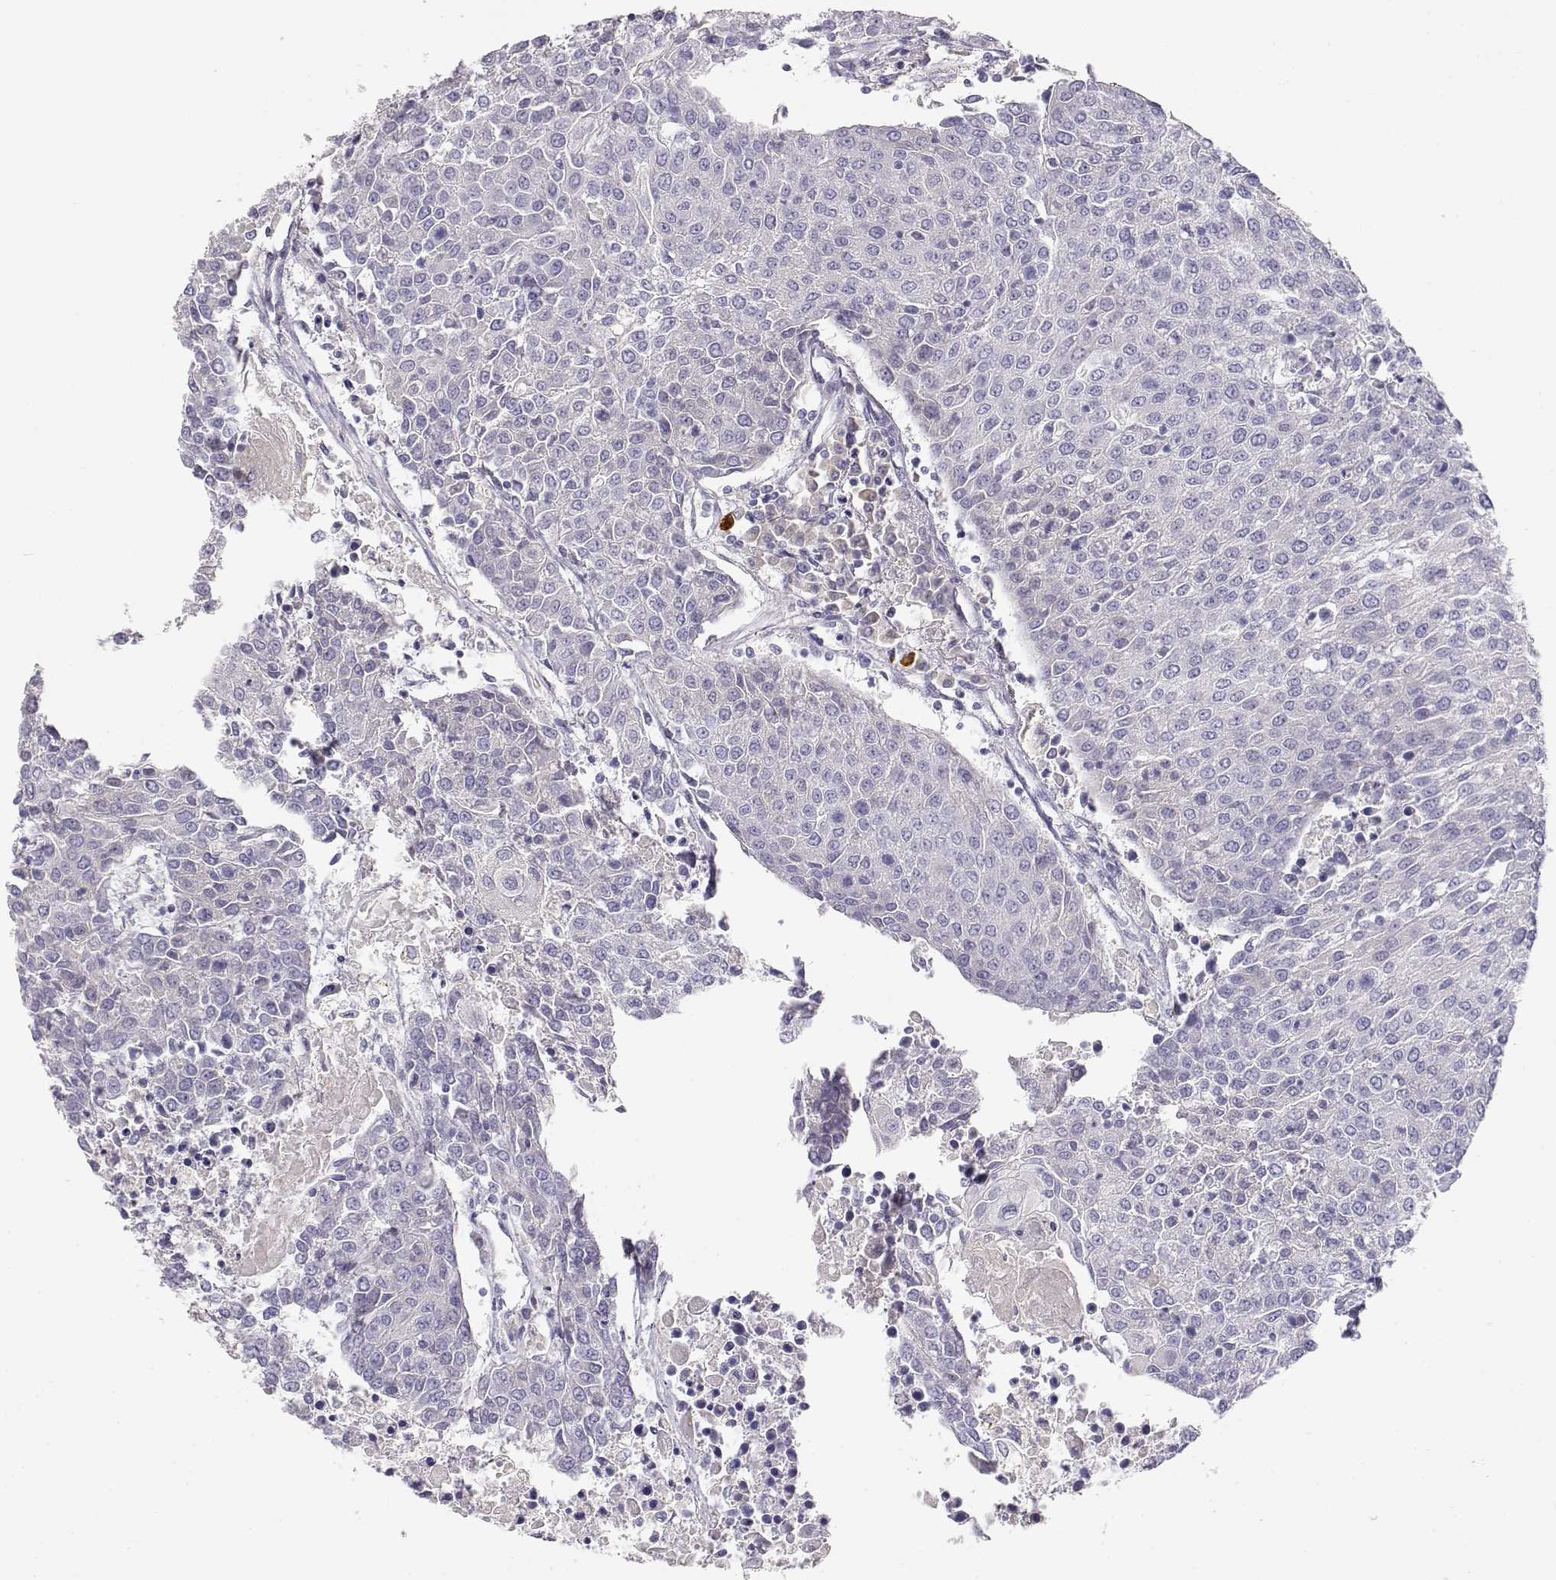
{"staining": {"intensity": "negative", "quantity": "none", "location": "none"}, "tissue": "urothelial cancer", "cell_type": "Tumor cells", "image_type": "cancer", "snomed": [{"axis": "morphology", "description": "Urothelial carcinoma, High grade"}, {"axis": "topography", "description": "Urinary bladder"}], "caption": "This is a photomicrograph of immunohistochemistry staining of urothelial cancer, which shows no expression in tumor cells.", "gene": "GPR174", "patient": {"sex": "female", "age": 85}}